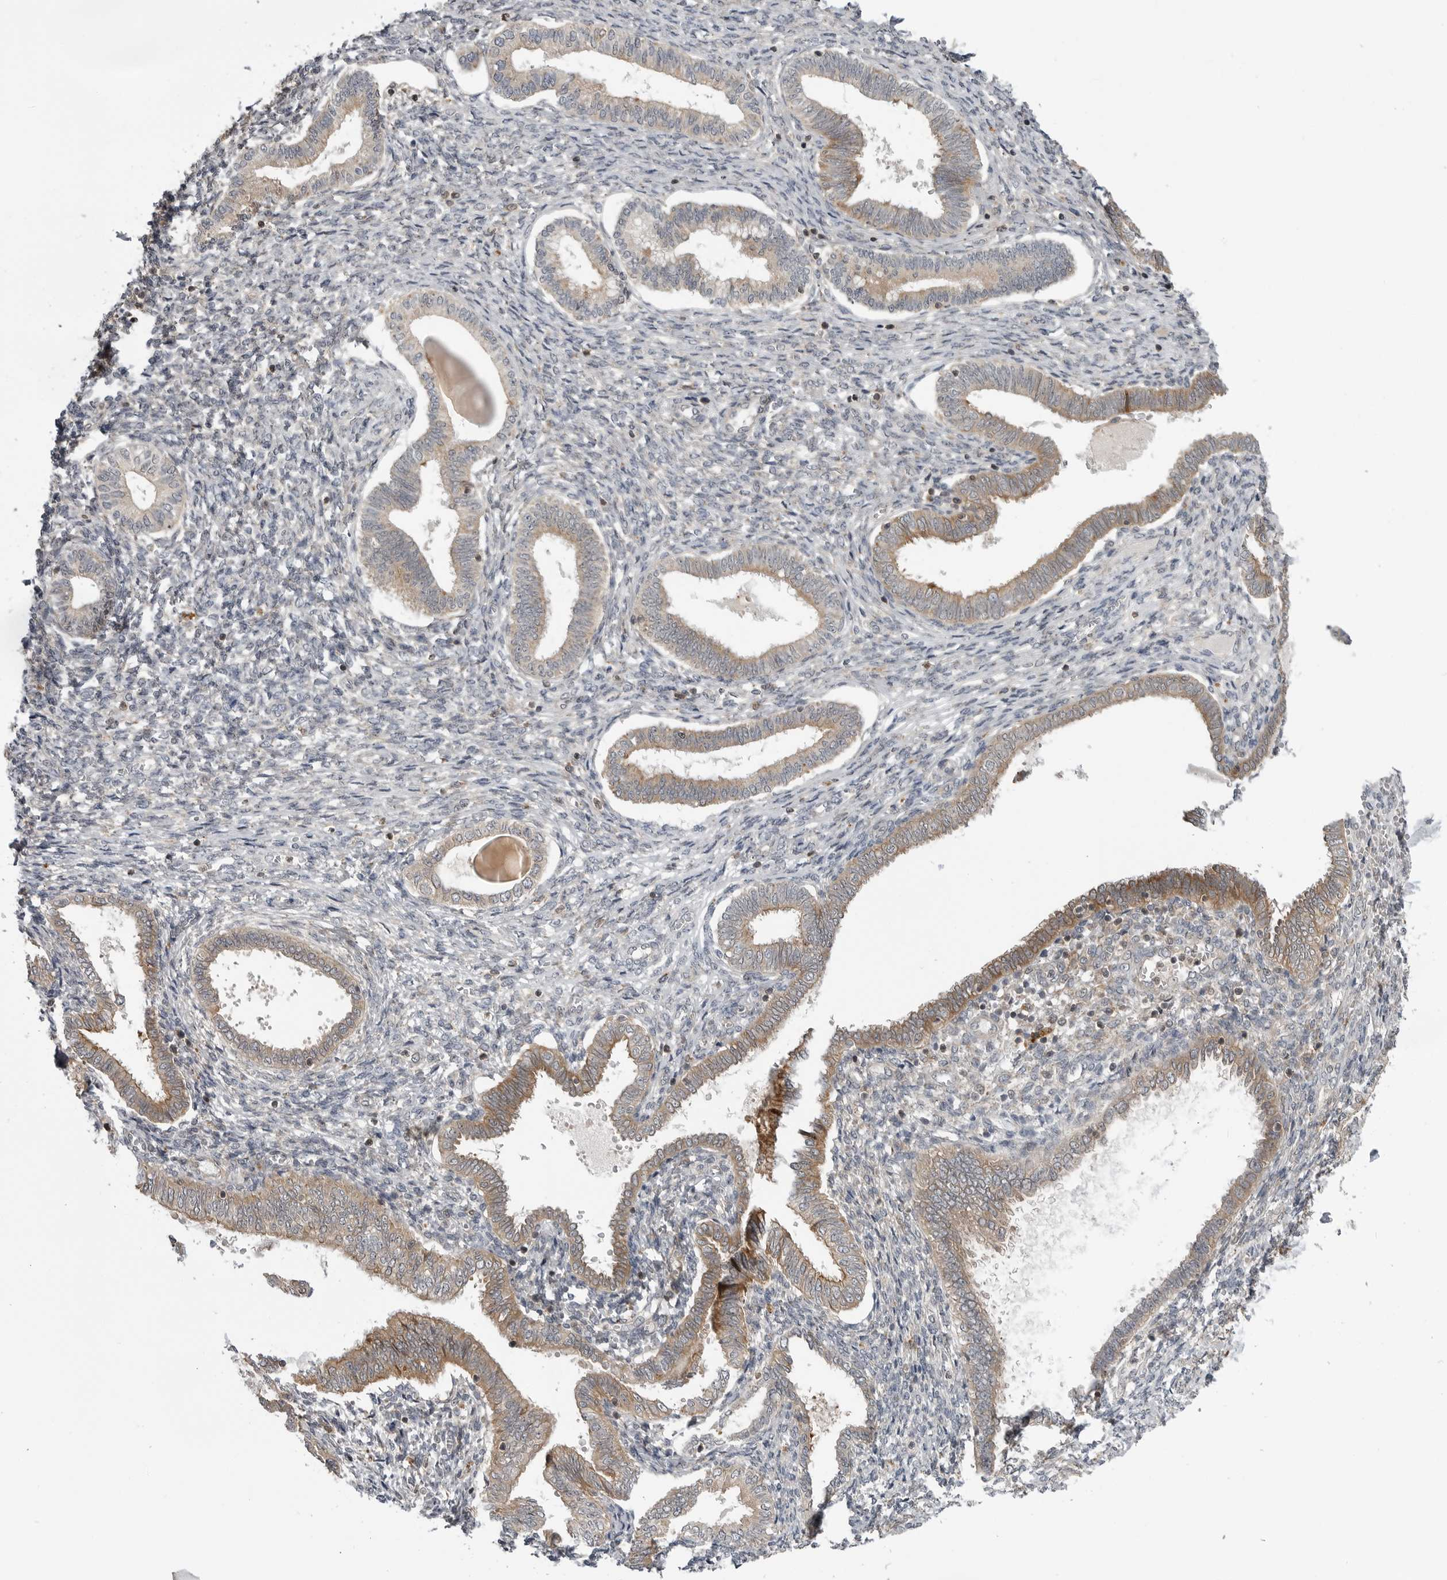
{"staining": {"intensity": "negative", "quantity": "none", "location": "none"}, "tissue": "endometrium", "cell_type": "Cells in endometrial stroma", "image_type": "normal", "snomed": [{"axis": "morphology", "description": "Normal tissue, NOS"}, {"axis": "topography", "description": "Endometrium"}], "caption": "Photomicrograph shows no significant protein expression in cells in endometrial stroma of benign endometrium.", "gene": "LRRC45", "patient": {"sex": "female", "age": 77}}